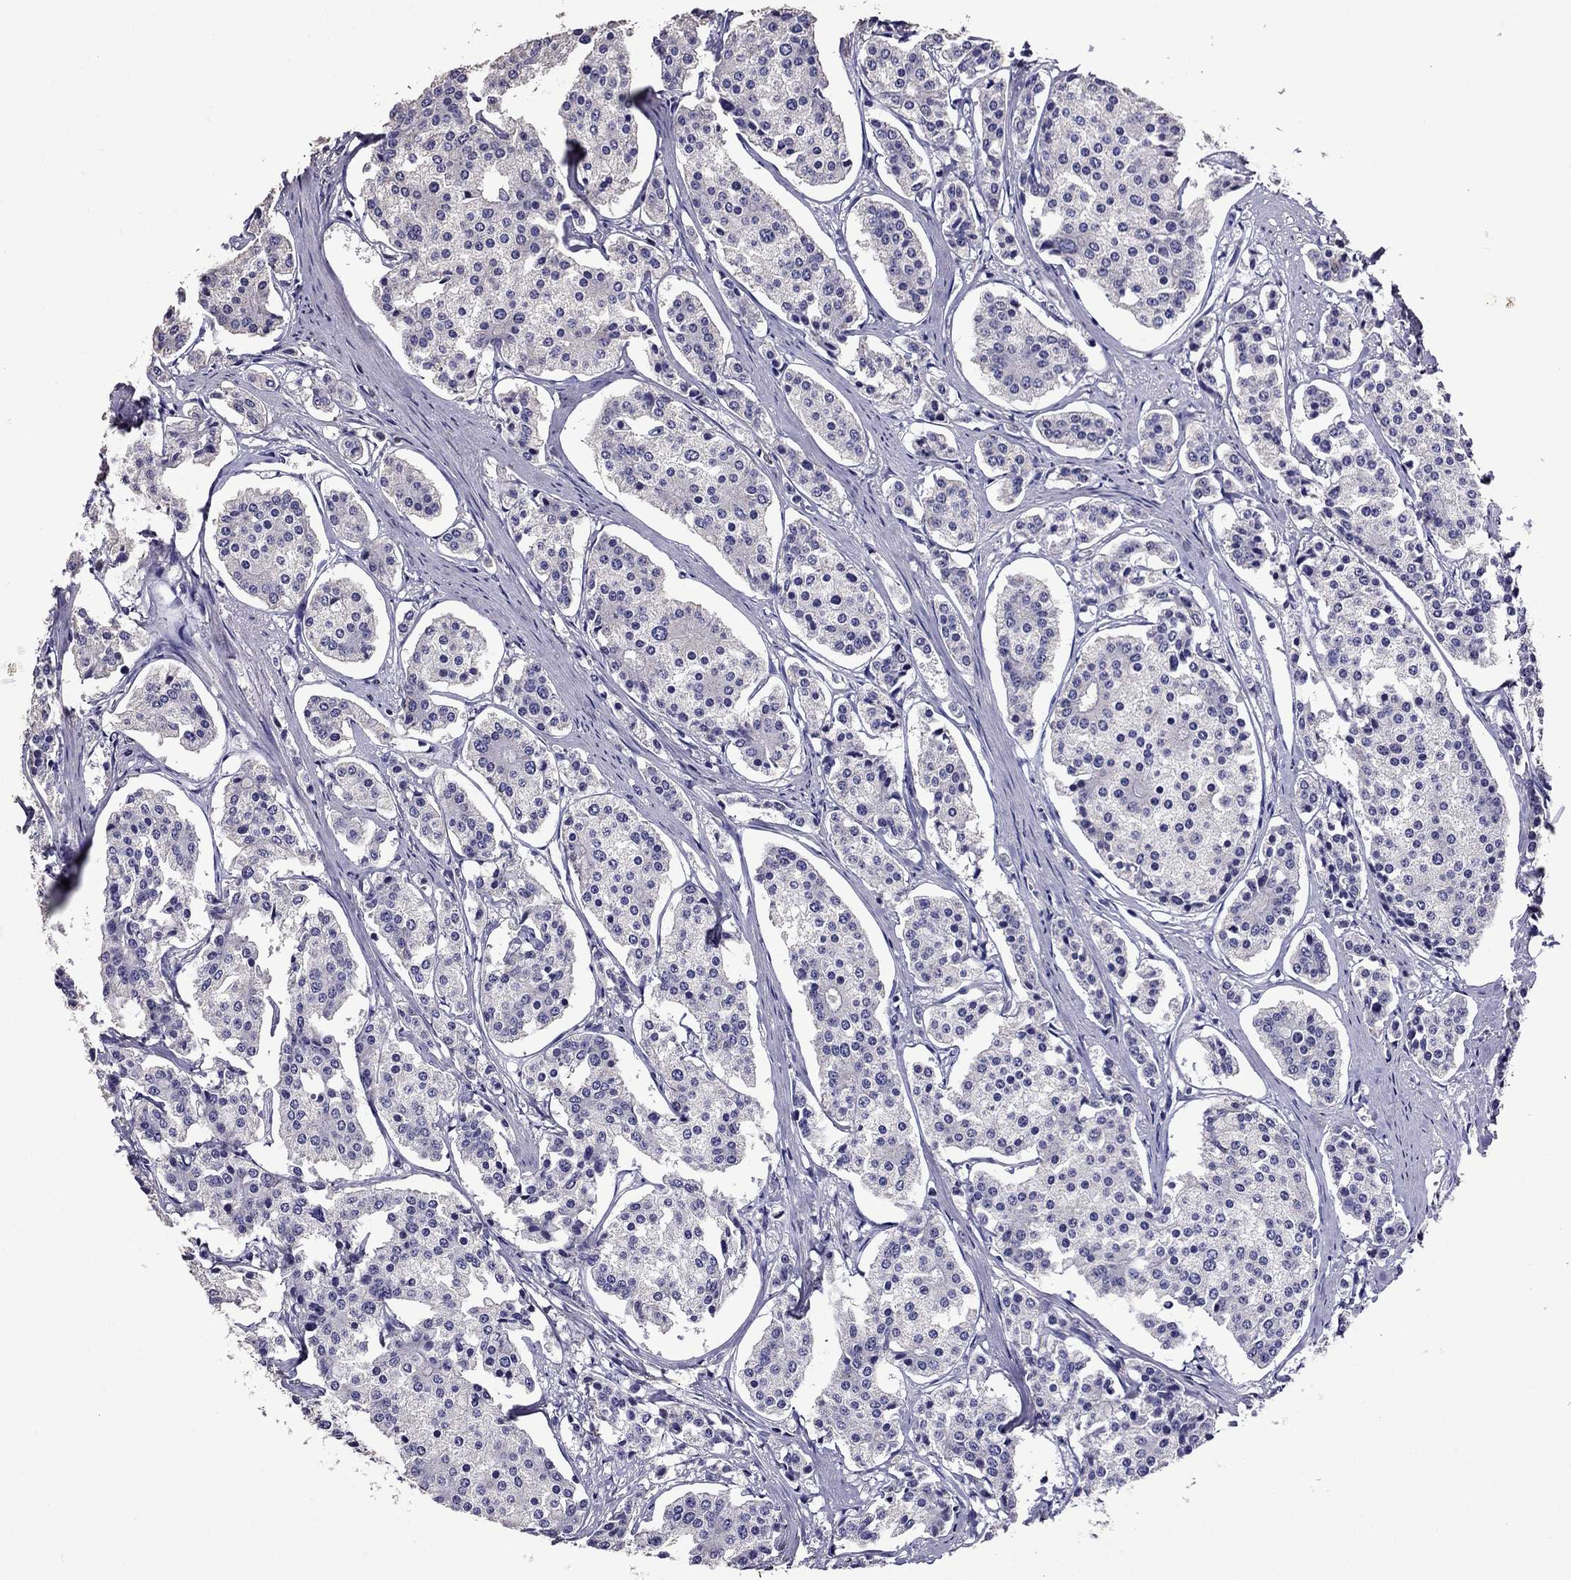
{"staining": {"intensity": "negative", "quantity": "none", "location": "none"}, "tissue": "carcinoid", "cell_type": "Tumor cells", "image_type": "cancer", "snomed": [{"axis": "morphology", "description": "Carcinoid, malignant, NOS"}, {"axis": "topography", "description": "Small intestine"}], "caption": "High magnification brightfield microscopy of carcinoid (malignant) stained with DAB (3,3'-diaminobenzidine) (brown) and counterstained with hematoxylin (blue): tumor cells show no significant staining.", "gene": "NKX3-1", "patient": {"sex": "female", "age": 65}}